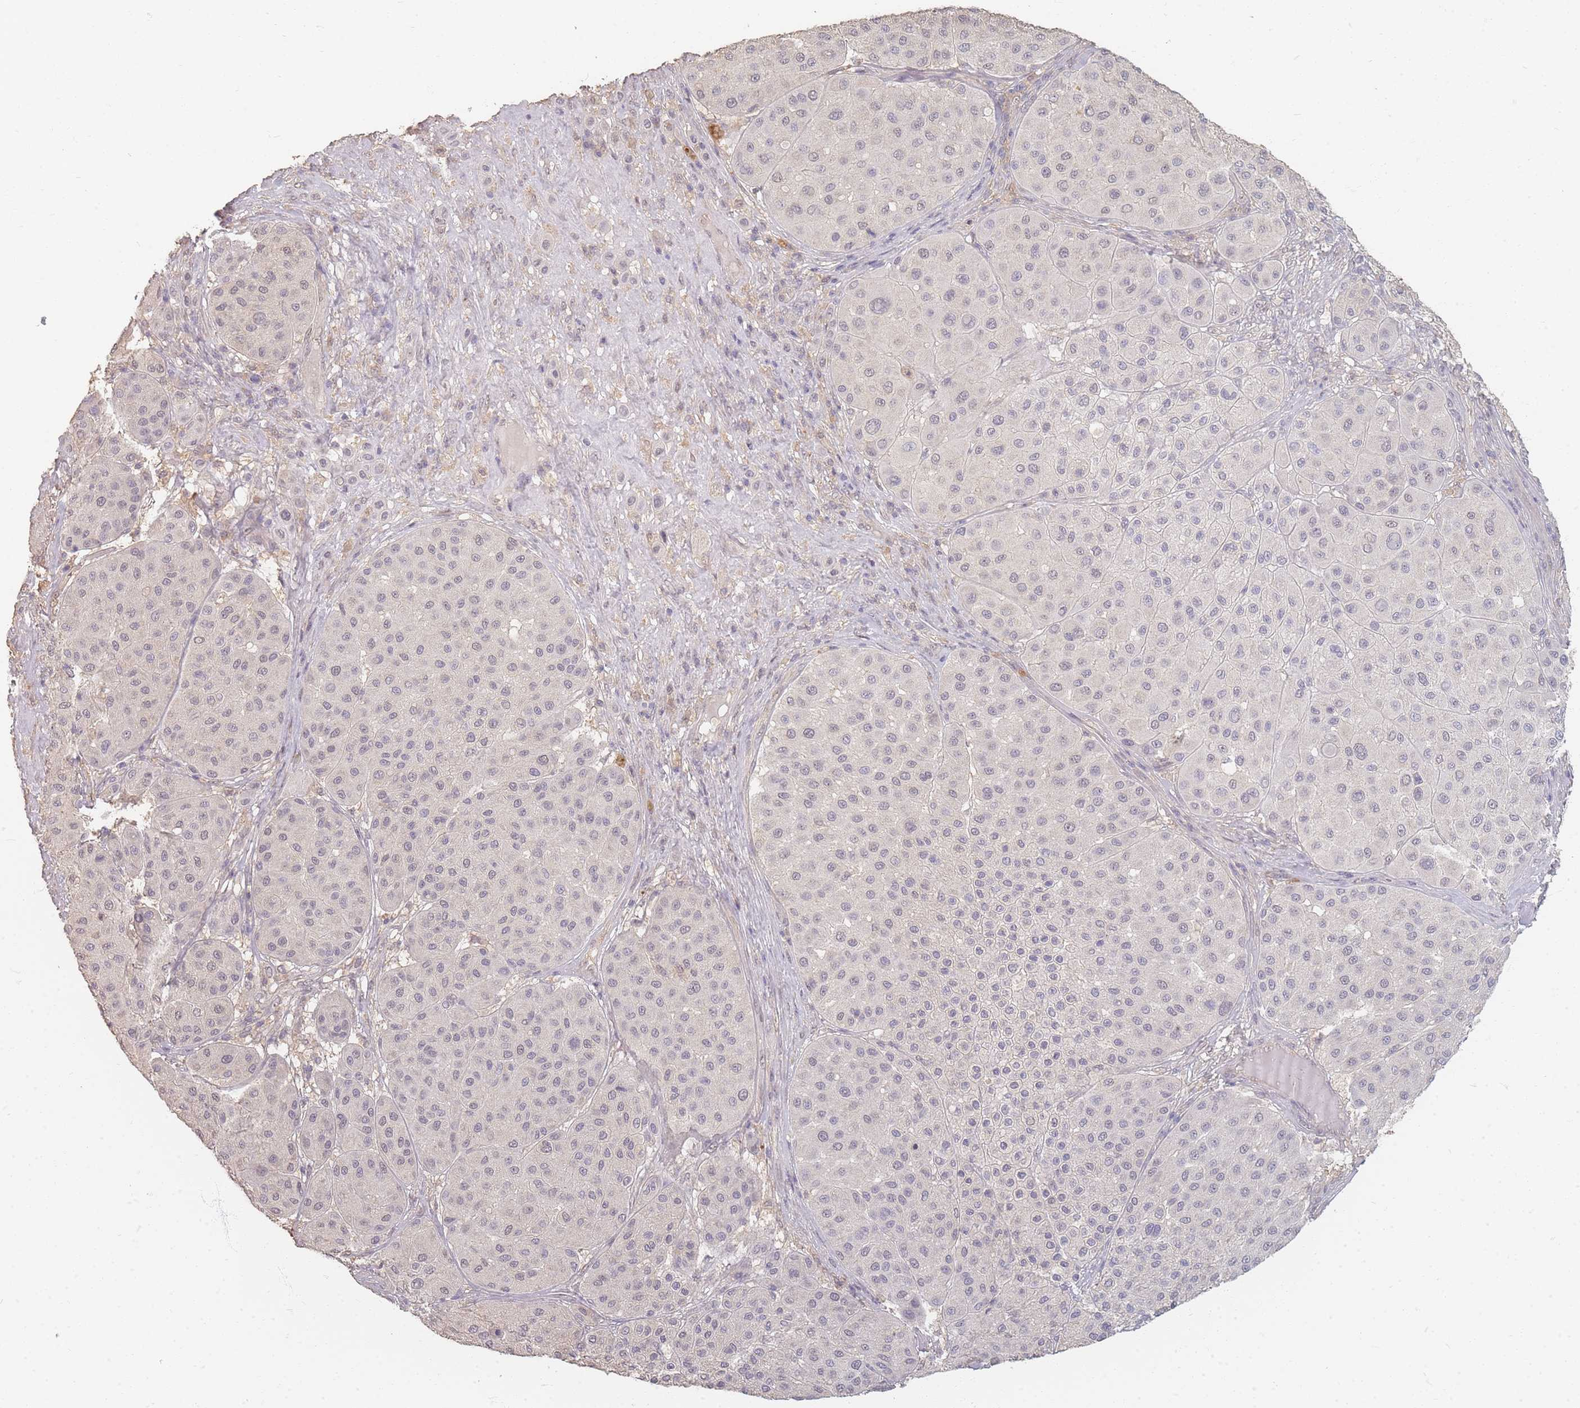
{"staining": {"intensity": "negative", "quantity": "none", "location": "none"}, "tissue": "melanoma", "cell_type": "Tumor cells", "image_type": "cancer", "snomed": [{"axis": "morphology", "description": "Malignant melanoma, Metastatic site"}, {"axis": "topography", "description": "Smooth muscle"}], "caption": "The immunohistochemistry photomicrograph has no significant positivity in tumor cells of melanoma tissue.", "gene": "RFTN1", "patient": {"sex": "male", "age": 41}}